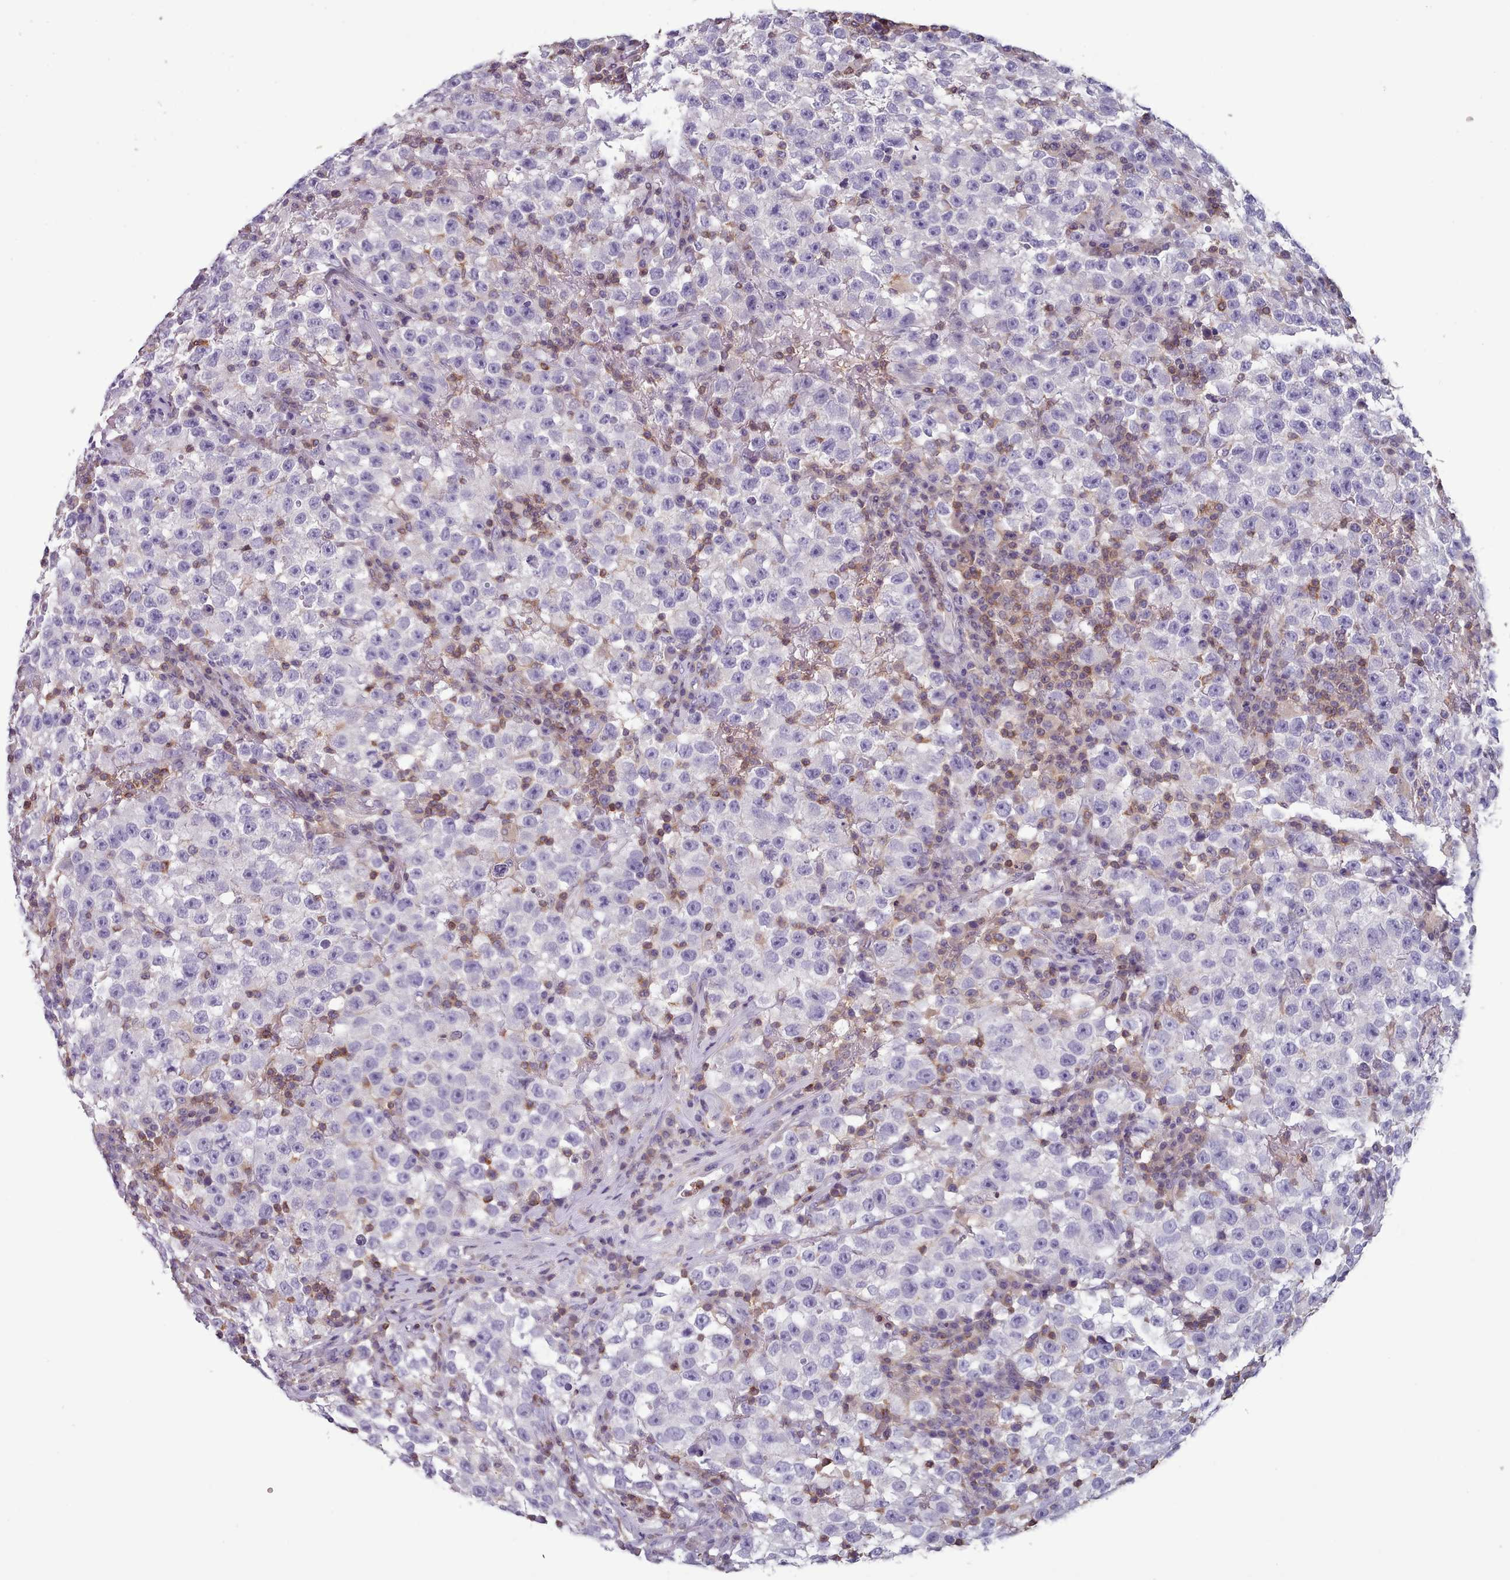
{"staining": {"intensity": "negative", "quantity": "none", "location": "none"}, "tissue": "testis cancer", "cell_type": "Tumor cells", "image_type": "cancer", "snomed": [{"axis": "morphology", "description": "Seminoma, NOS"}, {"axis": "topography", "description": "Testis"}], "caption": "IHC of human testis cancer (seminoma) reveals no positivity in tumor cells. Nuclei are stained in blue.", "gene": "RAC2", "patient": {"sex": "male", "age": 22}}